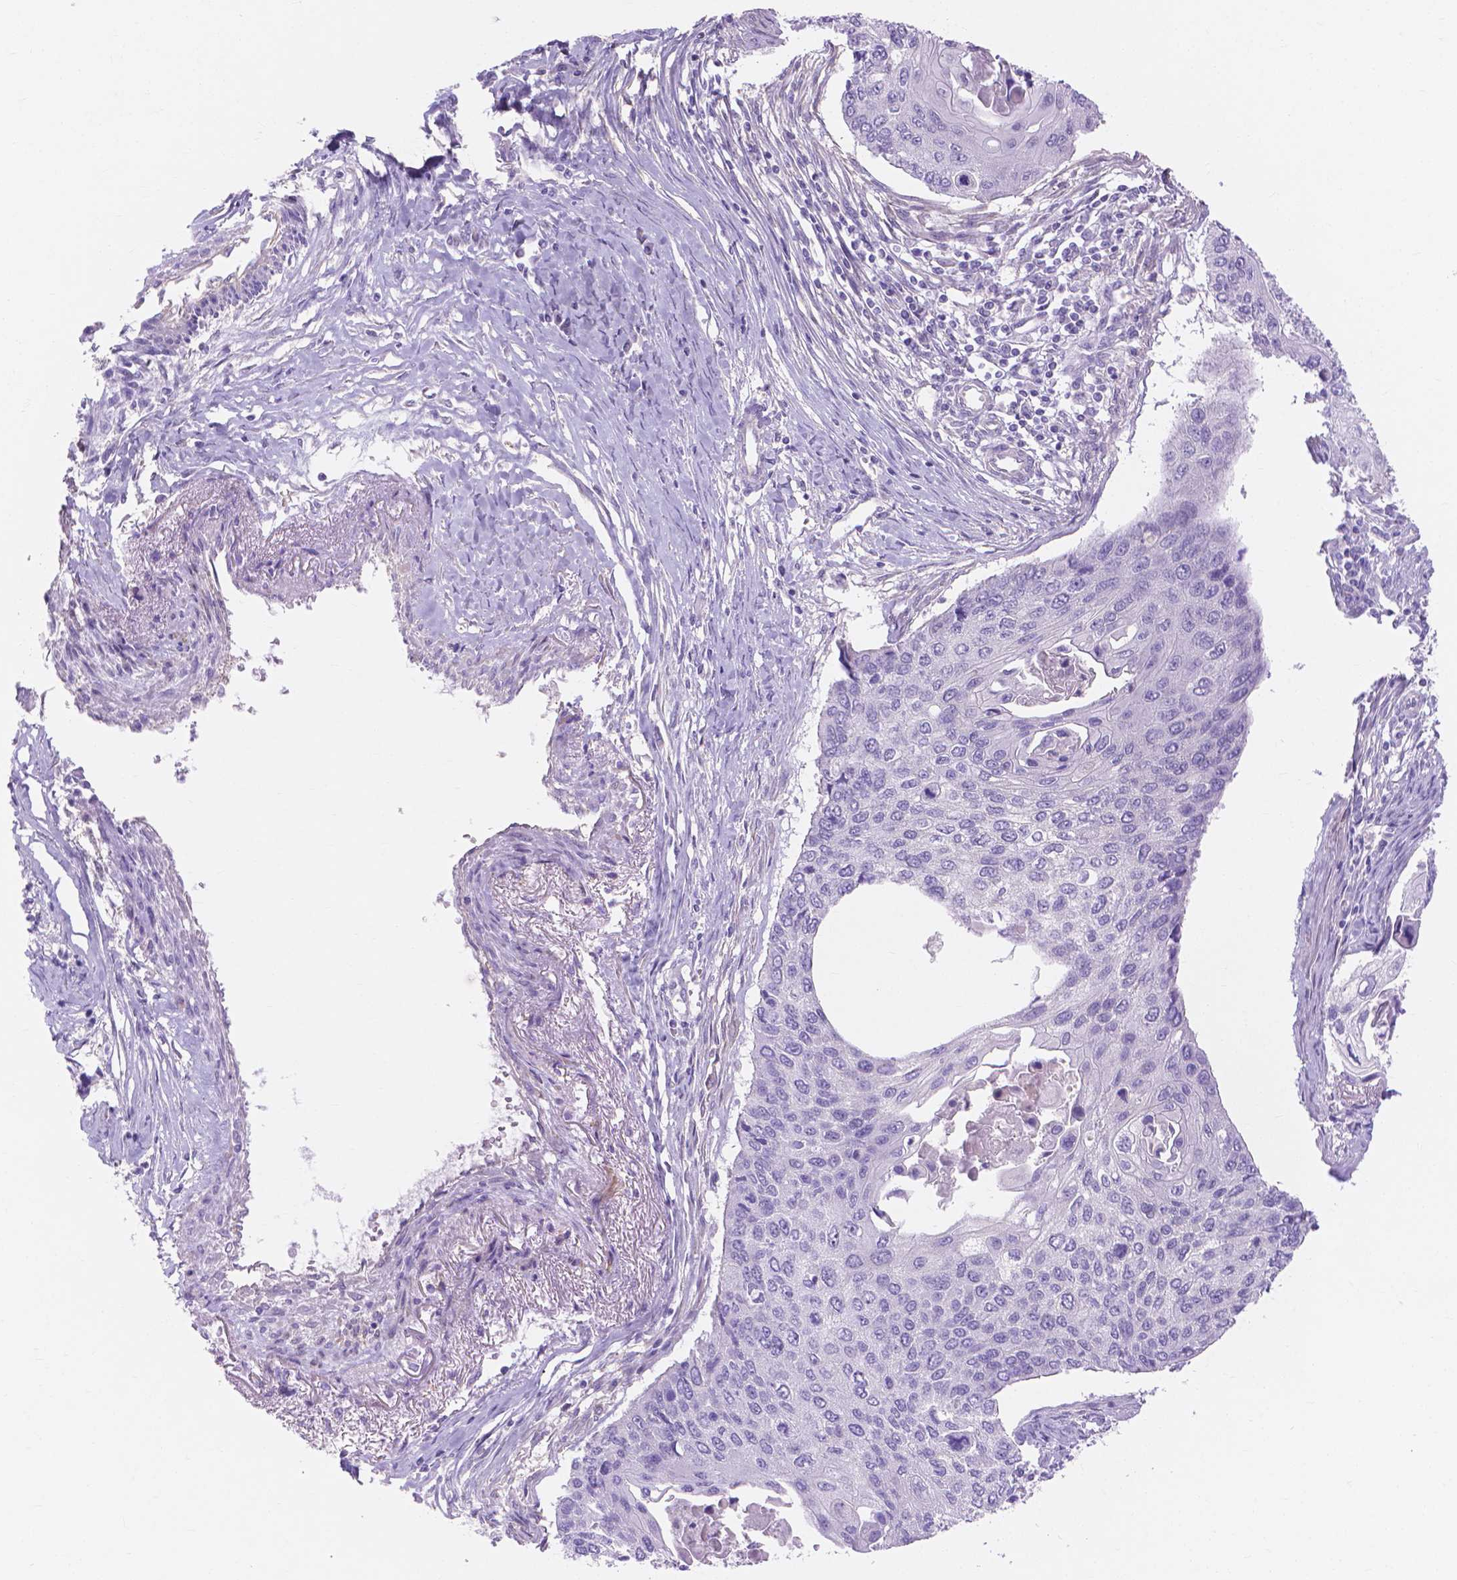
{"staining": {"intensity": "negative", "quantity": "none", "location": "none"}, "tissue": "lung cancer", "cell_type": "Tumor cells", "image_type": "cancer", "snomed": [{"axis": "morphology", "description": "Squamous cell carcinoma, NOS"}, {"axis": "morphology", "description": "Squamous cell carcinoma, metastatic, NOS"}, {"axis": "topography", "description": "Lung"}], "caption": "A high-resolution histopathology image shows IHC staining of lung cancer, which shows no significant positivity in tumor cells.", "gene": "MBLAC1", "patient": {"sex": "male", "age": 63}}